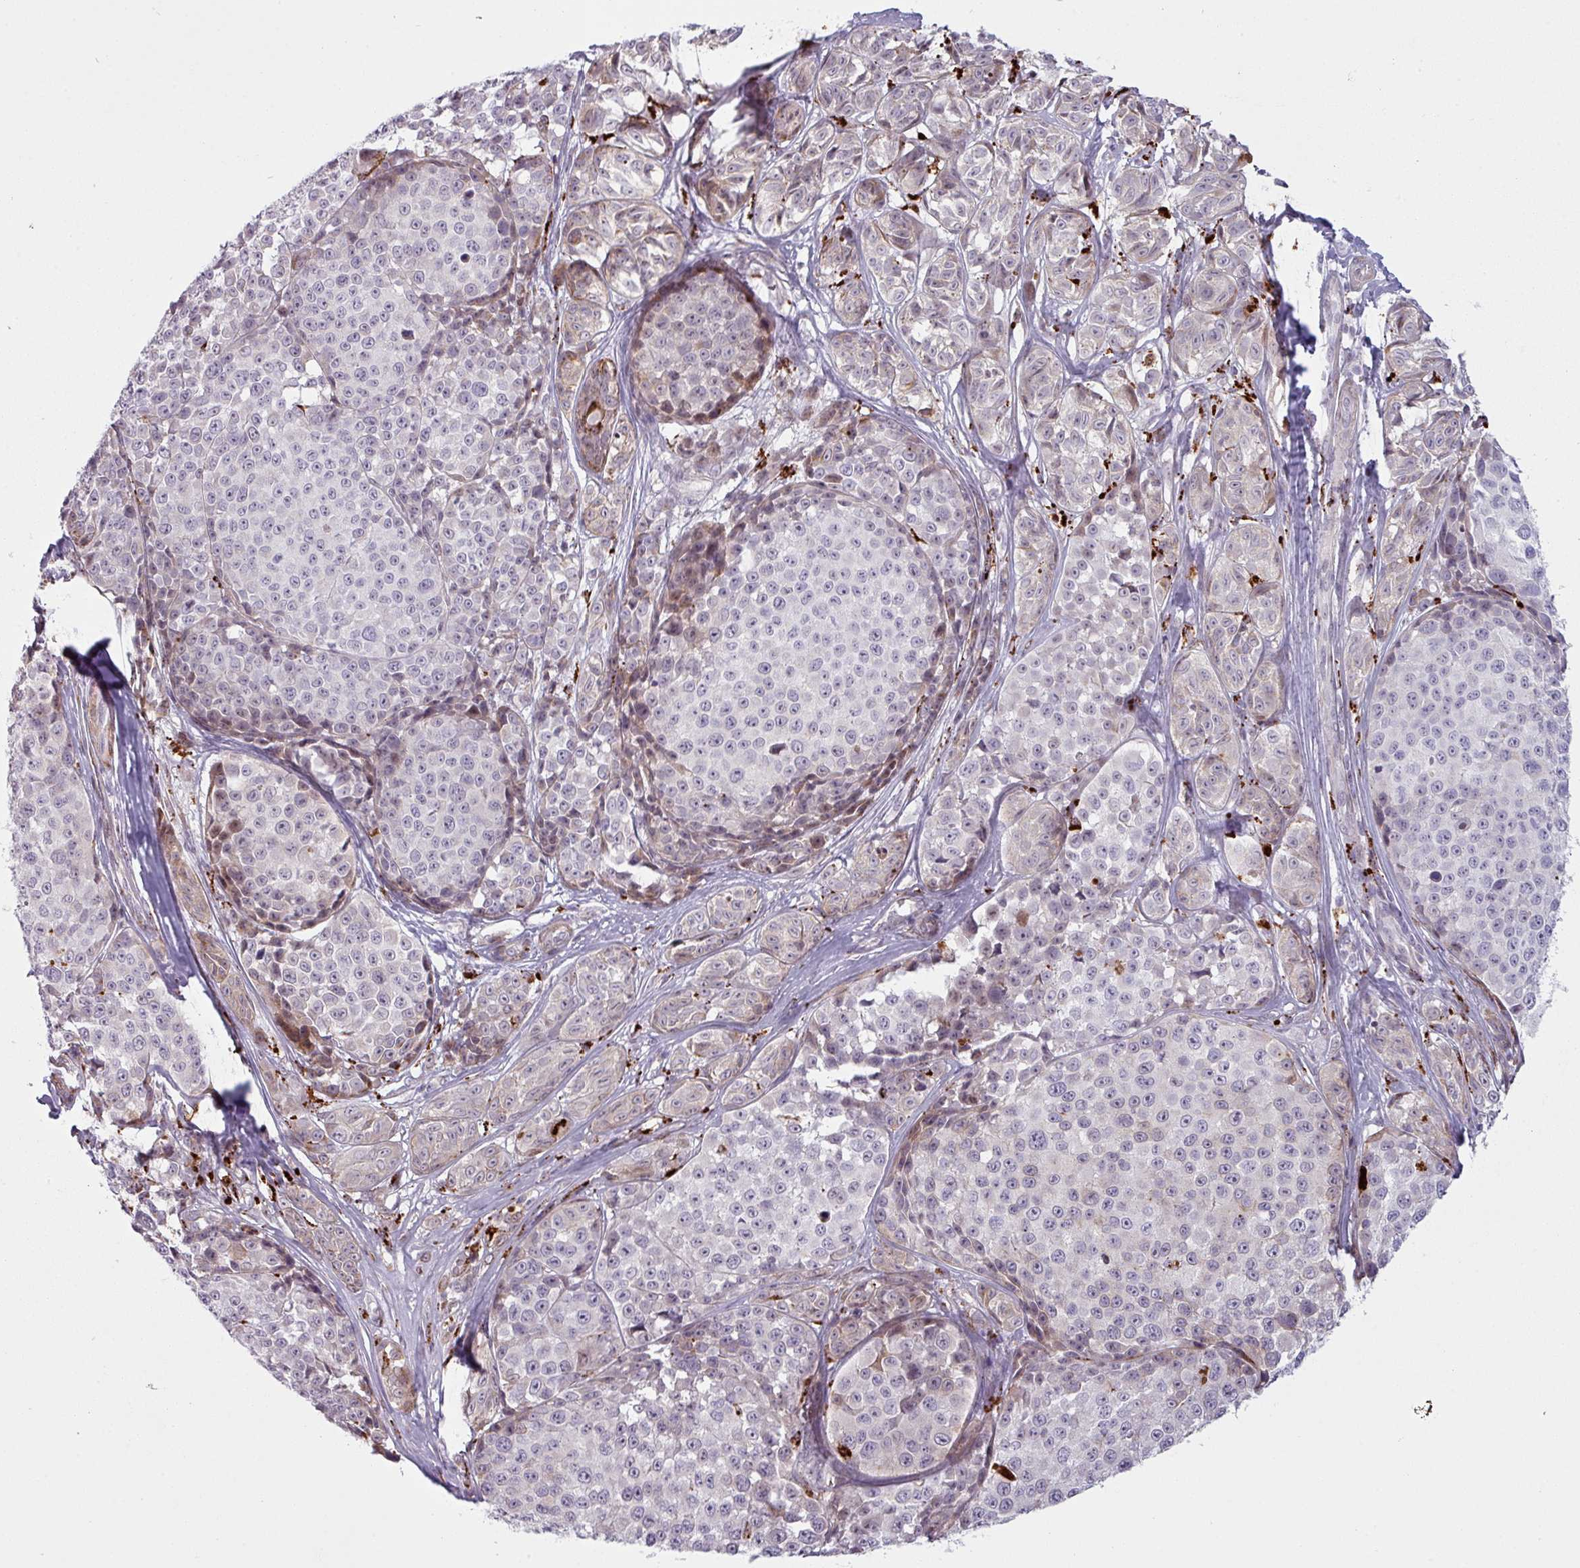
{"staining": {"intensity": "negative", "quantity": "none", "location": "none"}, "tissue": "melanoma", "cell_type": "Tumor cells", "image_type": "cancer", "snomed": [{"axis": "morphology", "description": "Malignant melanoma, NOS"}, {"axis": "topography", "description": "Skin"}], "caption": "Immunohistochemistry (IHC) photomicrograph of human malignant melanoma stained for a protein (brown), which demonstrates no expression in tumor cells. Nuclei are stained in blue.", "gene": "MAP7D2", "patient": {"sex": "female", "age": 35}}